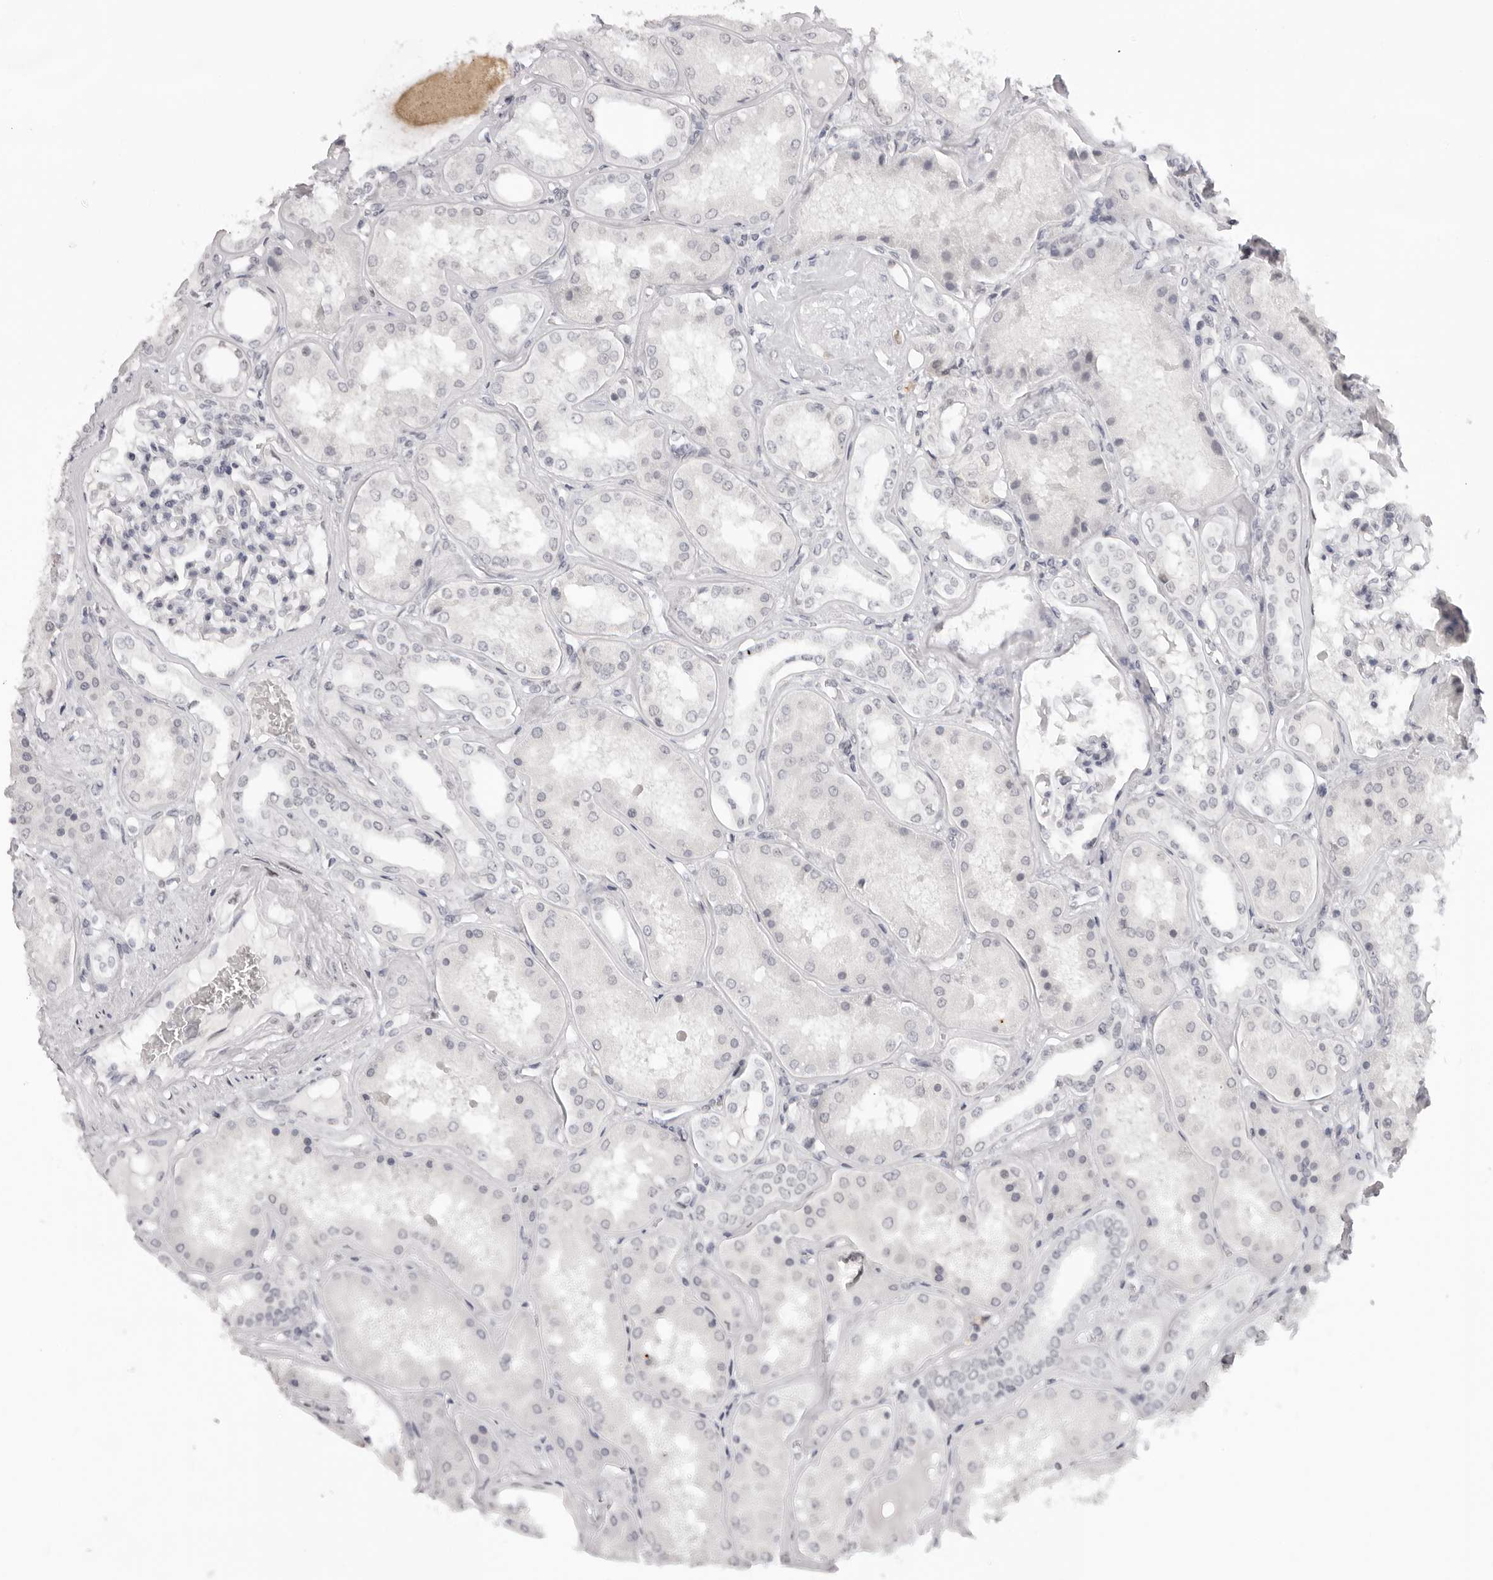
{"staining": {"intensity": "negative", "quantity": "none", "location": "none"}, "tissue": "kidney", "cell_type": "Cells in glomeruli", "image_type": "normal", "snomed": [{"axis": "morphology", "description": "Normal tissue, NOS"}, {"axis": "topography", "description": "Kidney"}], "caption": "The immunohistochemistry image has no significant positivity in cells in glomeruli of kidney. (Stains: DAB IHC with hematoxylin counter stain, Microscopy: brightfield microscopy at high magnification).", "gene": "MAFK", "patient": {"sex": "female", "age": 56}}